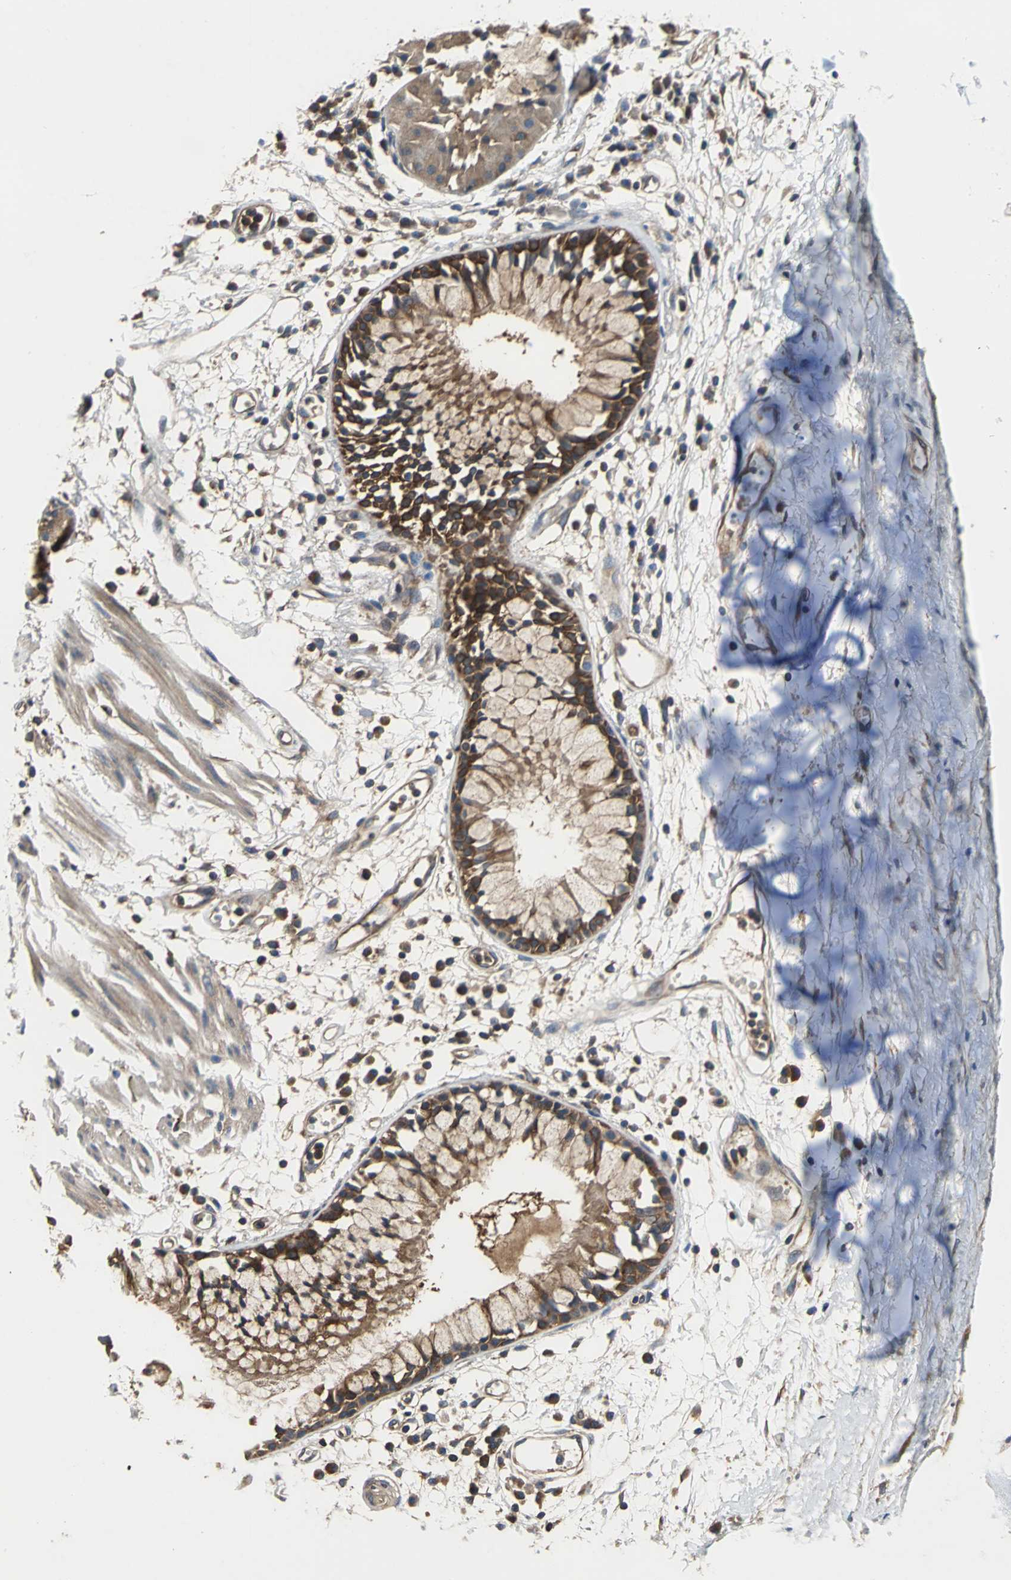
{"staining": {"intensity": "negative", "quantity": "none", "location": "none"}, "tissue": "adipose tissue", "cell_type": "Adipocytes", "image_type": "normal", "snomed": [{"axis": "morphology", "description": "Normal tissue, NOS"}, {"axis": "morphology", "description": "Adenocarcinoma, NOS"}, {"axis": "topography", "description": "Cartilage tissue"}, {"axis": "topography", "description": "Bronchus"}, {"axis": "topography", "description": "Lung"}], "caption": "High power microscopy micrograph of an IHC histopathology image of benign adipose tissue, revealing no significant staining in adipocytes.", "gene": "CAPN1", "patient": {"sex": "female", "age": 67}}